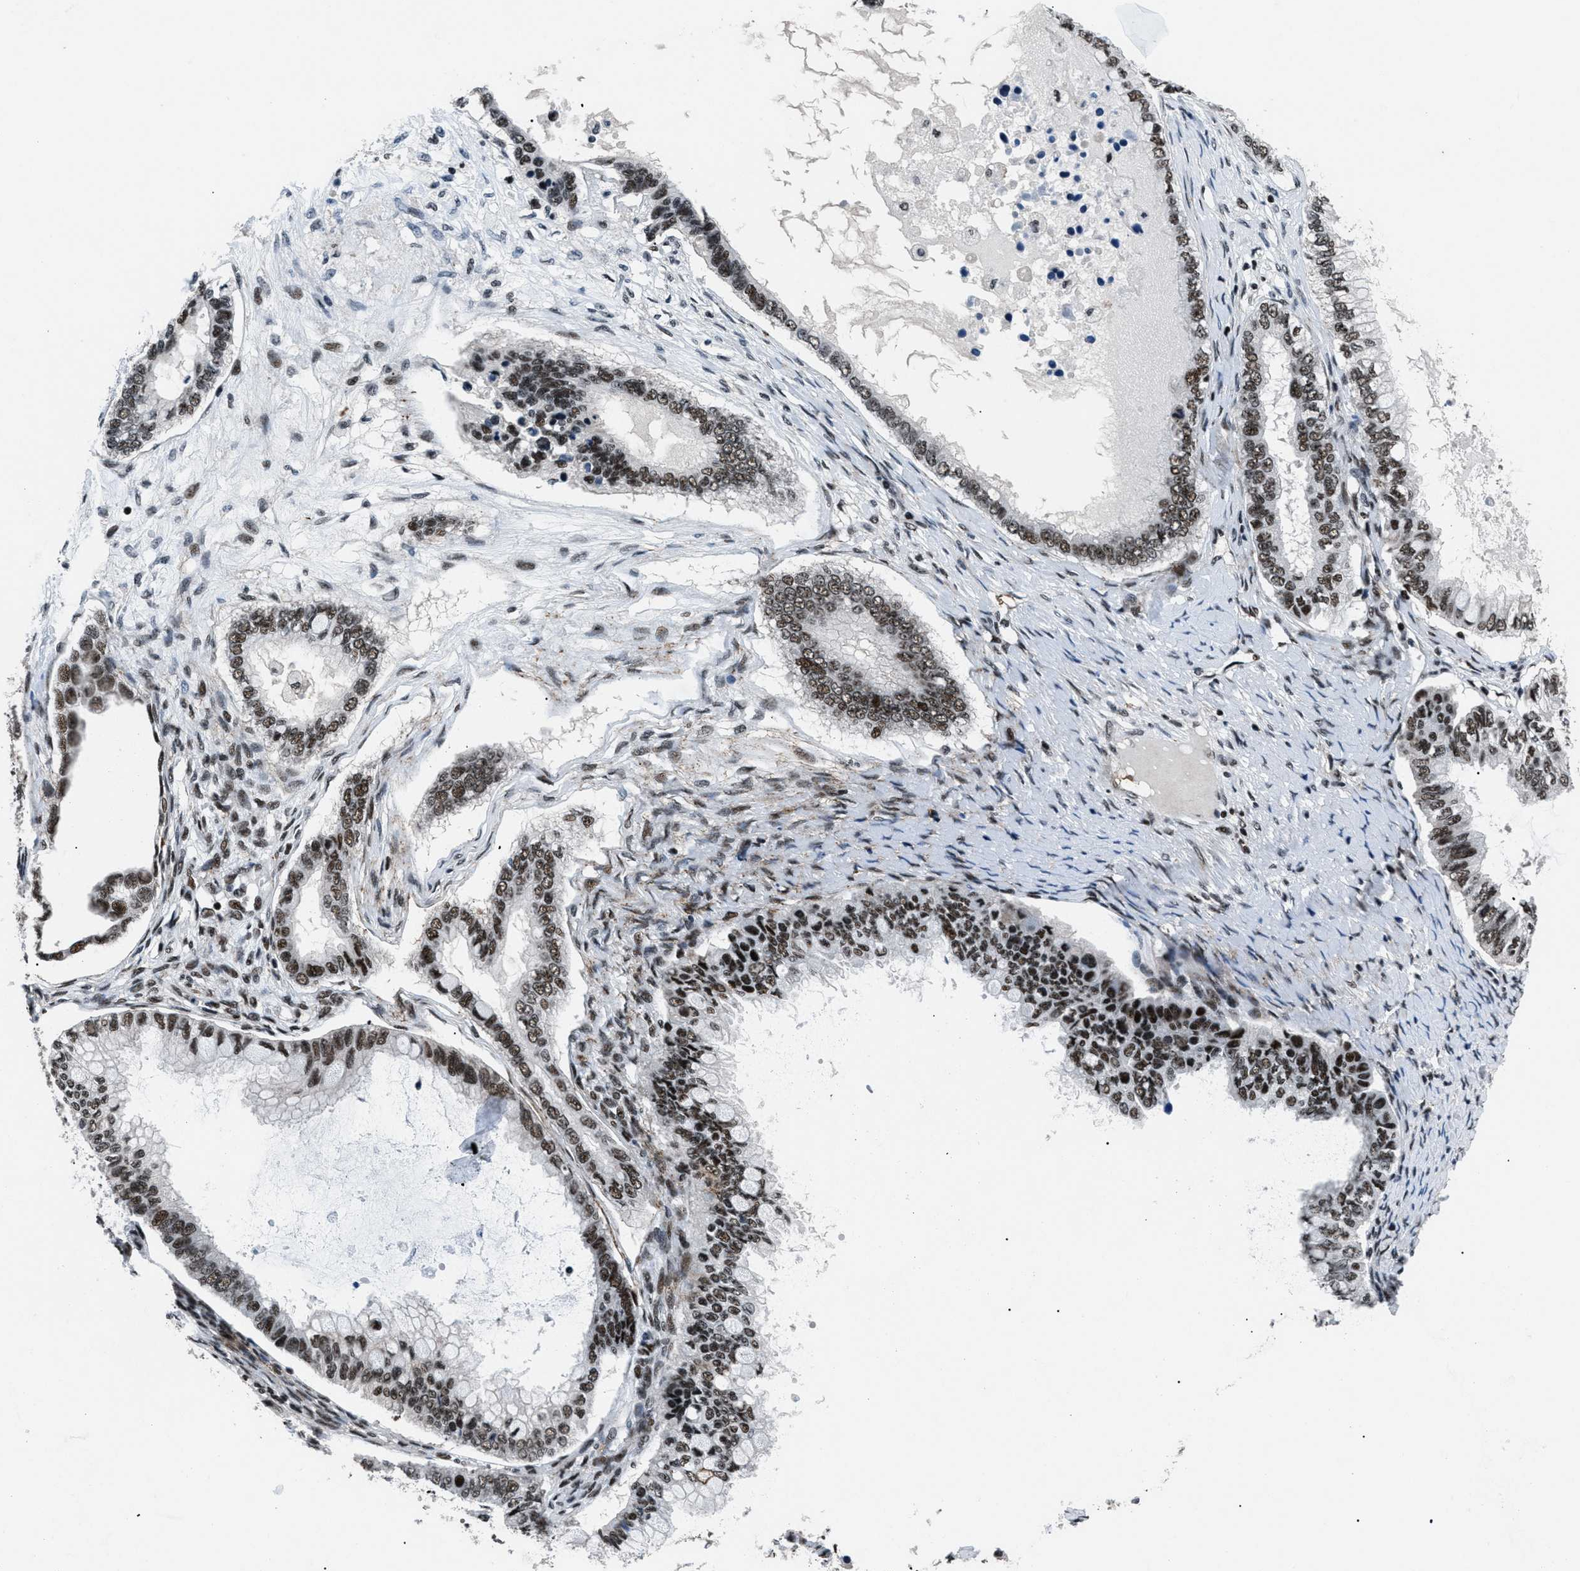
{"staining": {"intensity": "strong", "quantity": ">75%", "location": "nuclear"}, "tissue": "ovarian cancer", "cell_type": "Tumor cells", "image_type": "cancer", "snomed": [{"axis": "morphology", "description": "Cystadenocarcinoma, mucinous, NOS"}, {"axis": "topography", "description": "Ovary"}], "caption": "Approximately >75% of tumor cells in human mucinous cystadenocarcinoma (ovarian) reveal strong nuclear protein positivity as visualized by brown immunohistochemical staining.", "gene": "SMARCB1", "patient": {"sex": "female", "age": 80}}